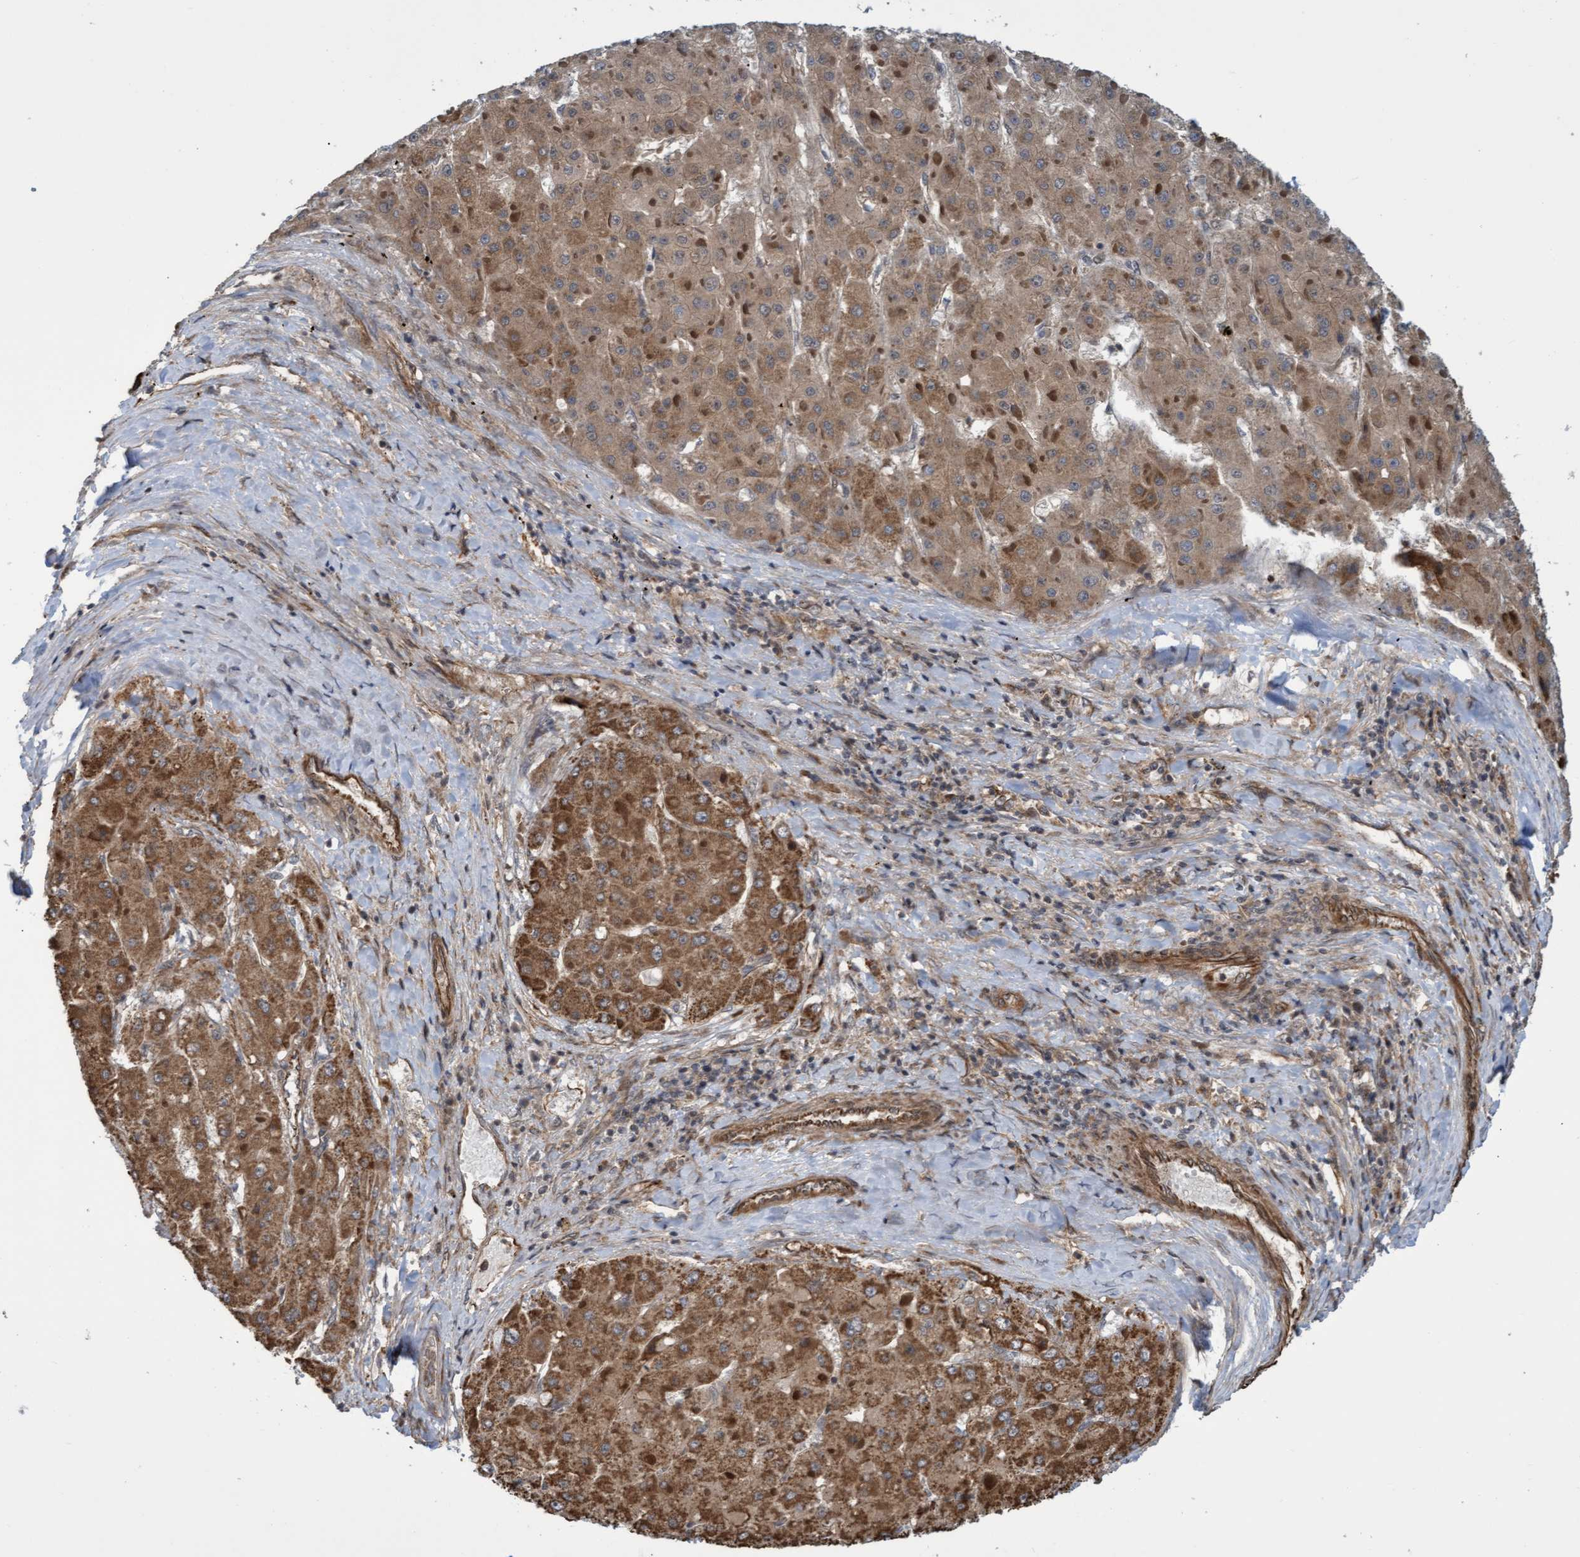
{"staining": {"intensity": "moderate", "quantity": ">75%", "location": "cytoplasmic/membranous"}, "tissue": "liver cancer", "cell_type": "Tumor cells", "image_type": "cancer", "snomed": [{"axis": "morphology", "description": "Carcinoma, Hepatocellular, NOS"}, {"axis": "topography", "description": "Liver"}], "caption": "Brown immunohistochemical staining in liver cancer (hepatocellular carcinoma) demonstrates moderate cytoplasmic/membranous expression in about >75% of tumor cells.", "gene": "TNFRSF10B", "patient": {"sex": "female", "age": 73}}